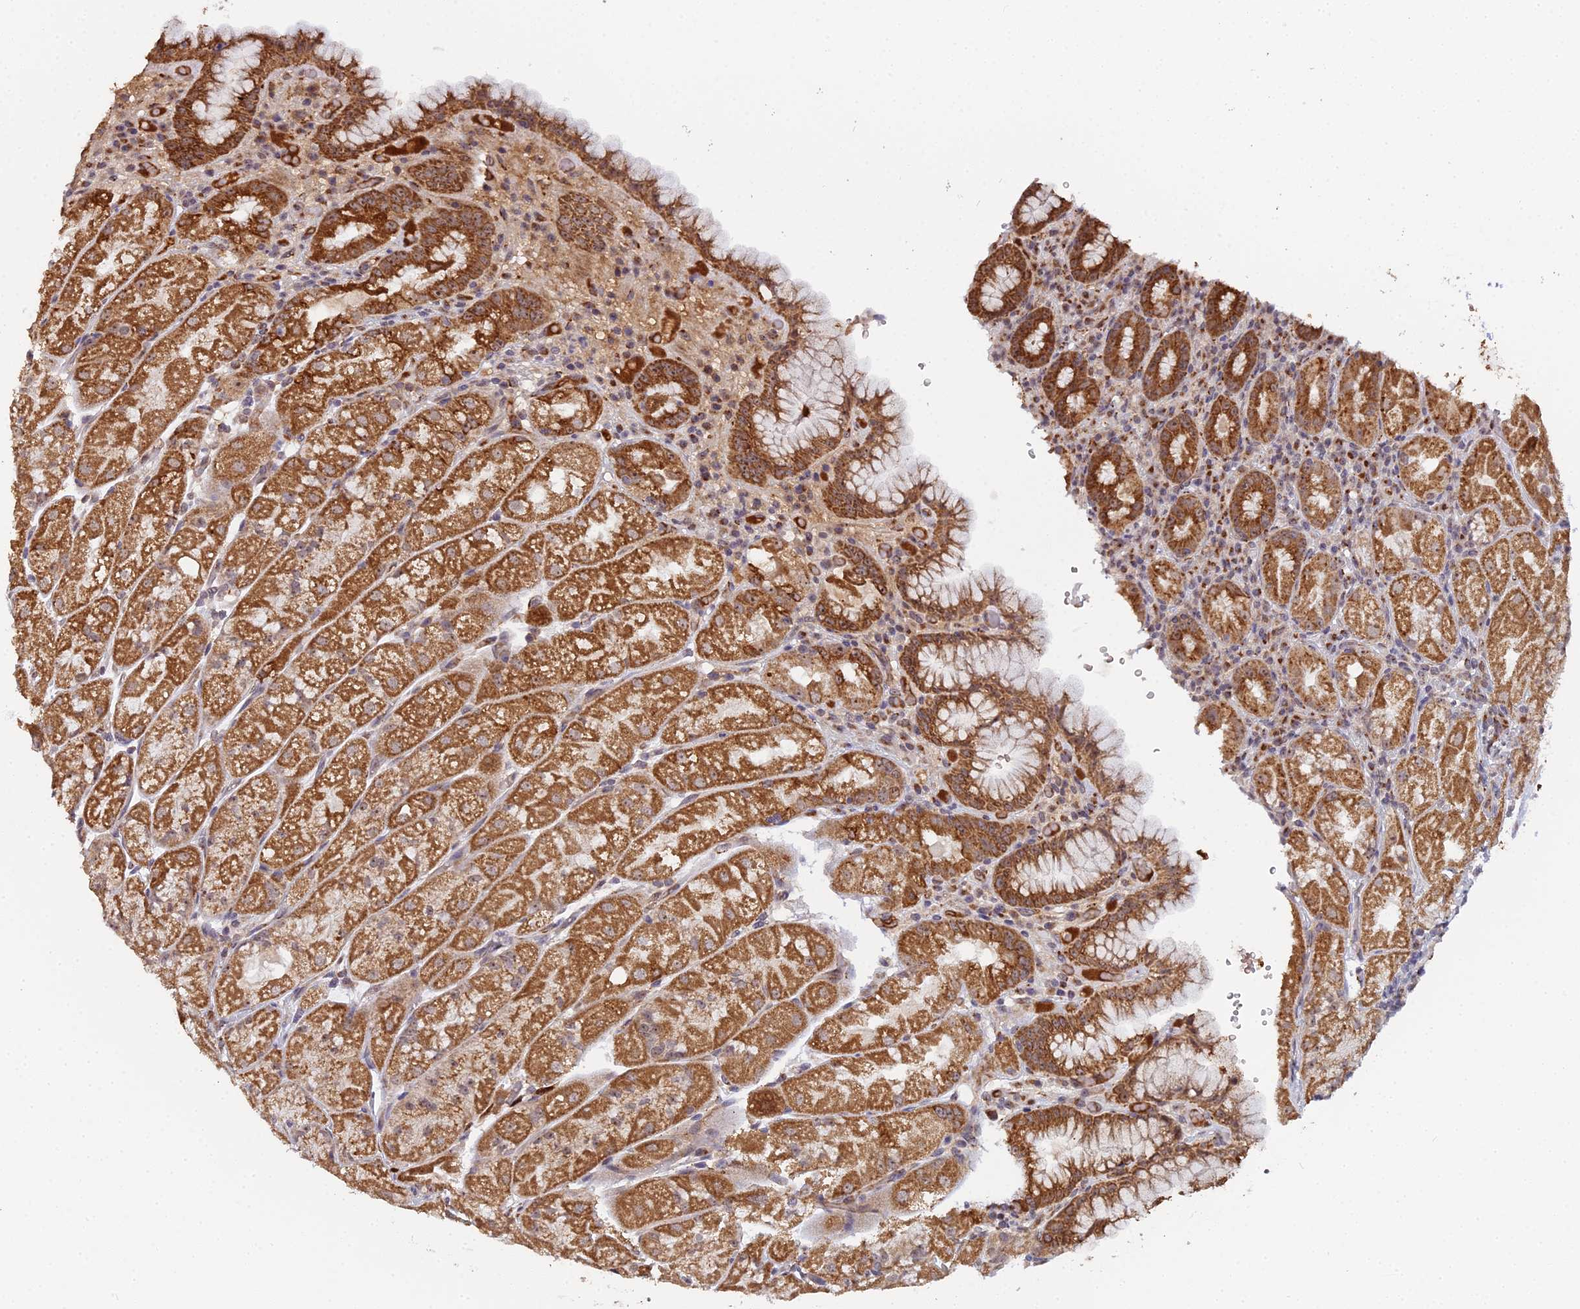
{"staining": {"intensity": "strong", "quantity": ">75%", "location": "cytoplasmic/membranous"}, "tissue": "stomach", "cell_type": "Glandular cells", "image_type": "normal", "snomed": [{"axis": "morphology", "description": "Normal tissue, NOS"}, {"axis": "topography", "description": "Stomach, upper"}], "caption": "The image demonstrates immunohistochemical staining of unremarkable stomach. There is strong cytoplasmic/membranous positivity is identified in approximately >75% of glandular cells. The protein is stained brown, and the nuclei are stained in blue (DAB (3,3'-diaminobenzidine) IHC with brightfield microscopy, high magnification).", "gene": "MEOX1", "patient": {"sex": "male", "age": 52}}